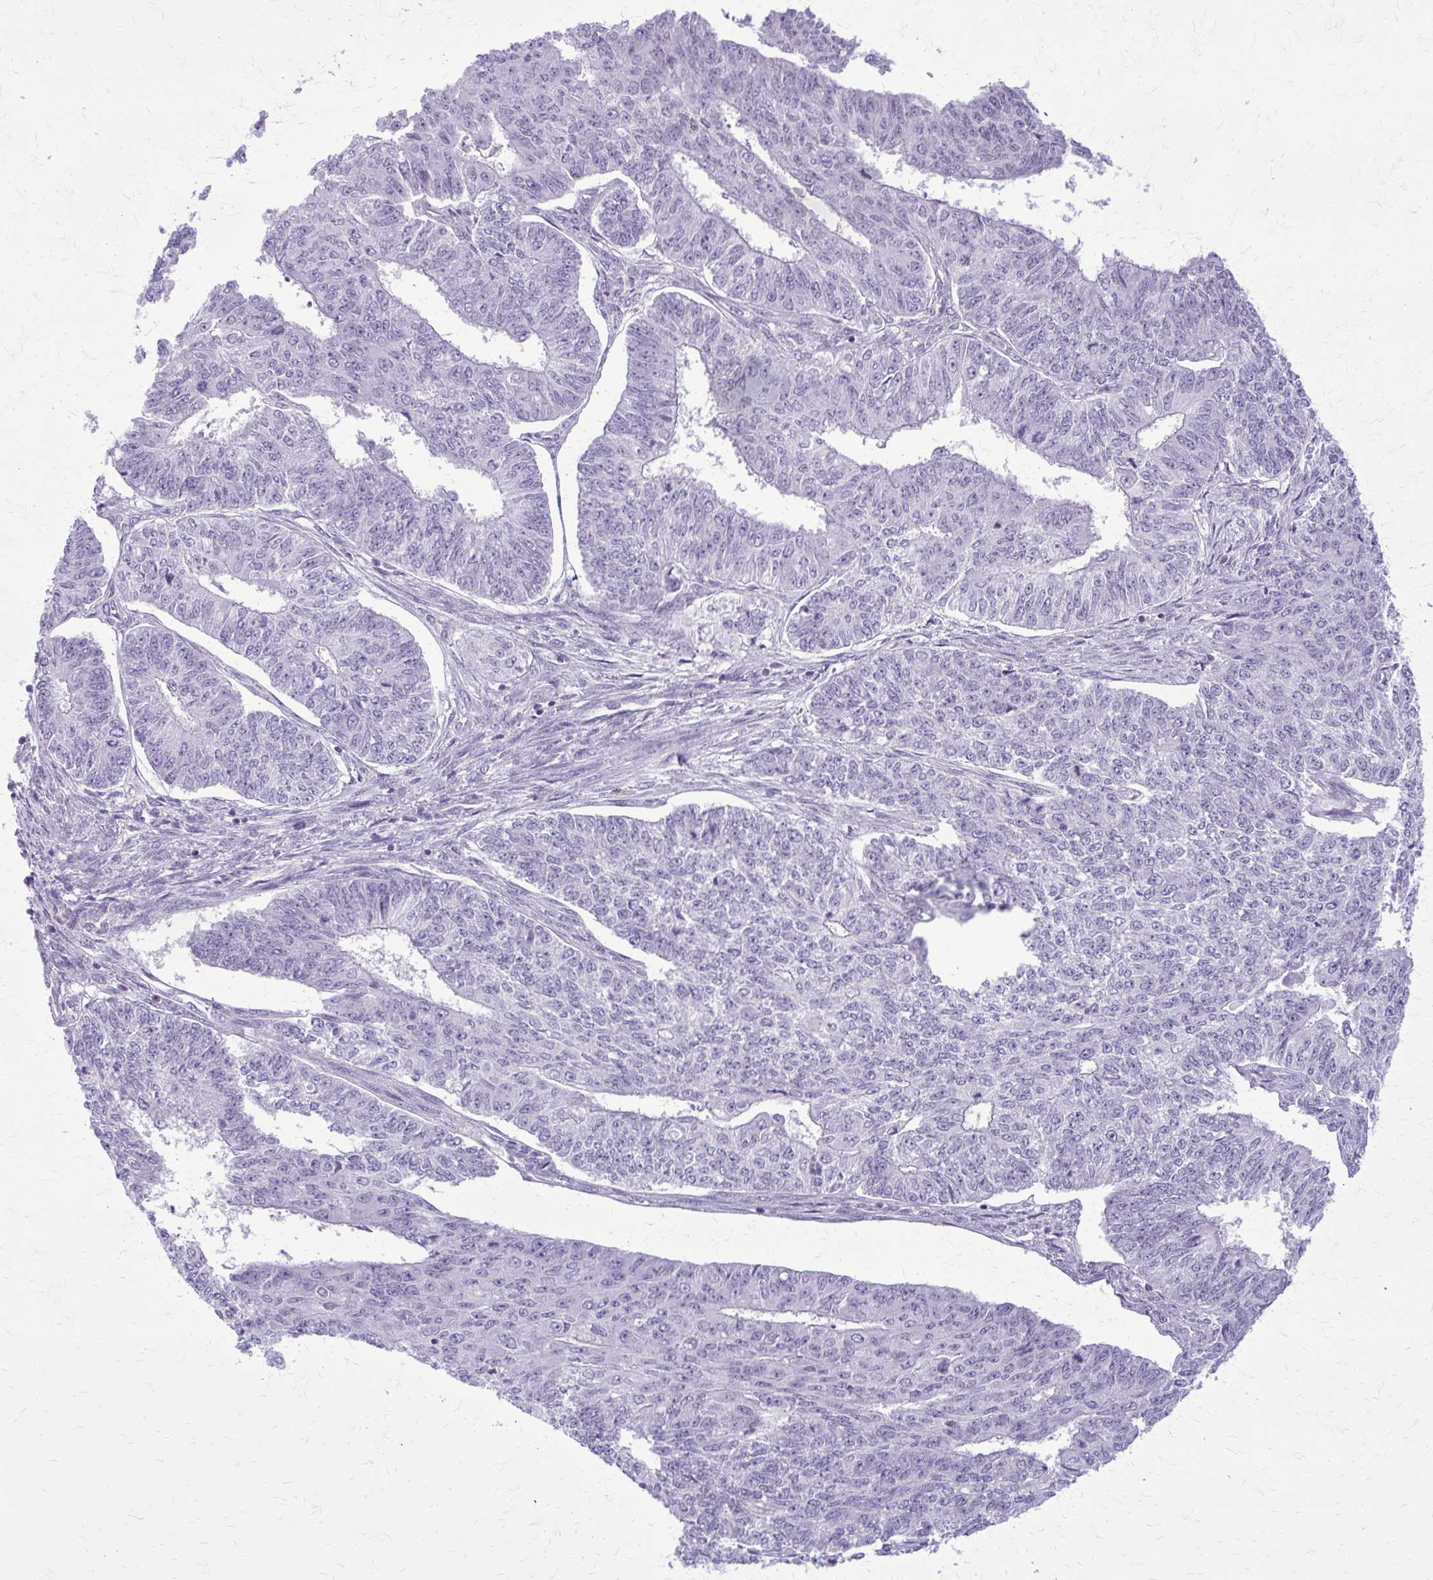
{"staining": {"intensity": "negative", "quantity": "none", "location": "none"}, "tissue": "endometrial cancer", "cell_type": "Tumor cells", "image_type": "cancer", "snomed": [{"axis": "morphology", "description": "Adenocarcinoma, NOS"}, {"axis": "topography", "description": "Endometrium"}], "caption": "High magnification brightfield microscopy of endometrial cancer (adenocarcinoma) stained with DAB (3,3'-diaminobenzidine) (brown) and counterstained with hematoxylin (blue): tumor cells show no significant expression.", "gene": "GLRX", "patient": {"sex": "female", "age": 32}}